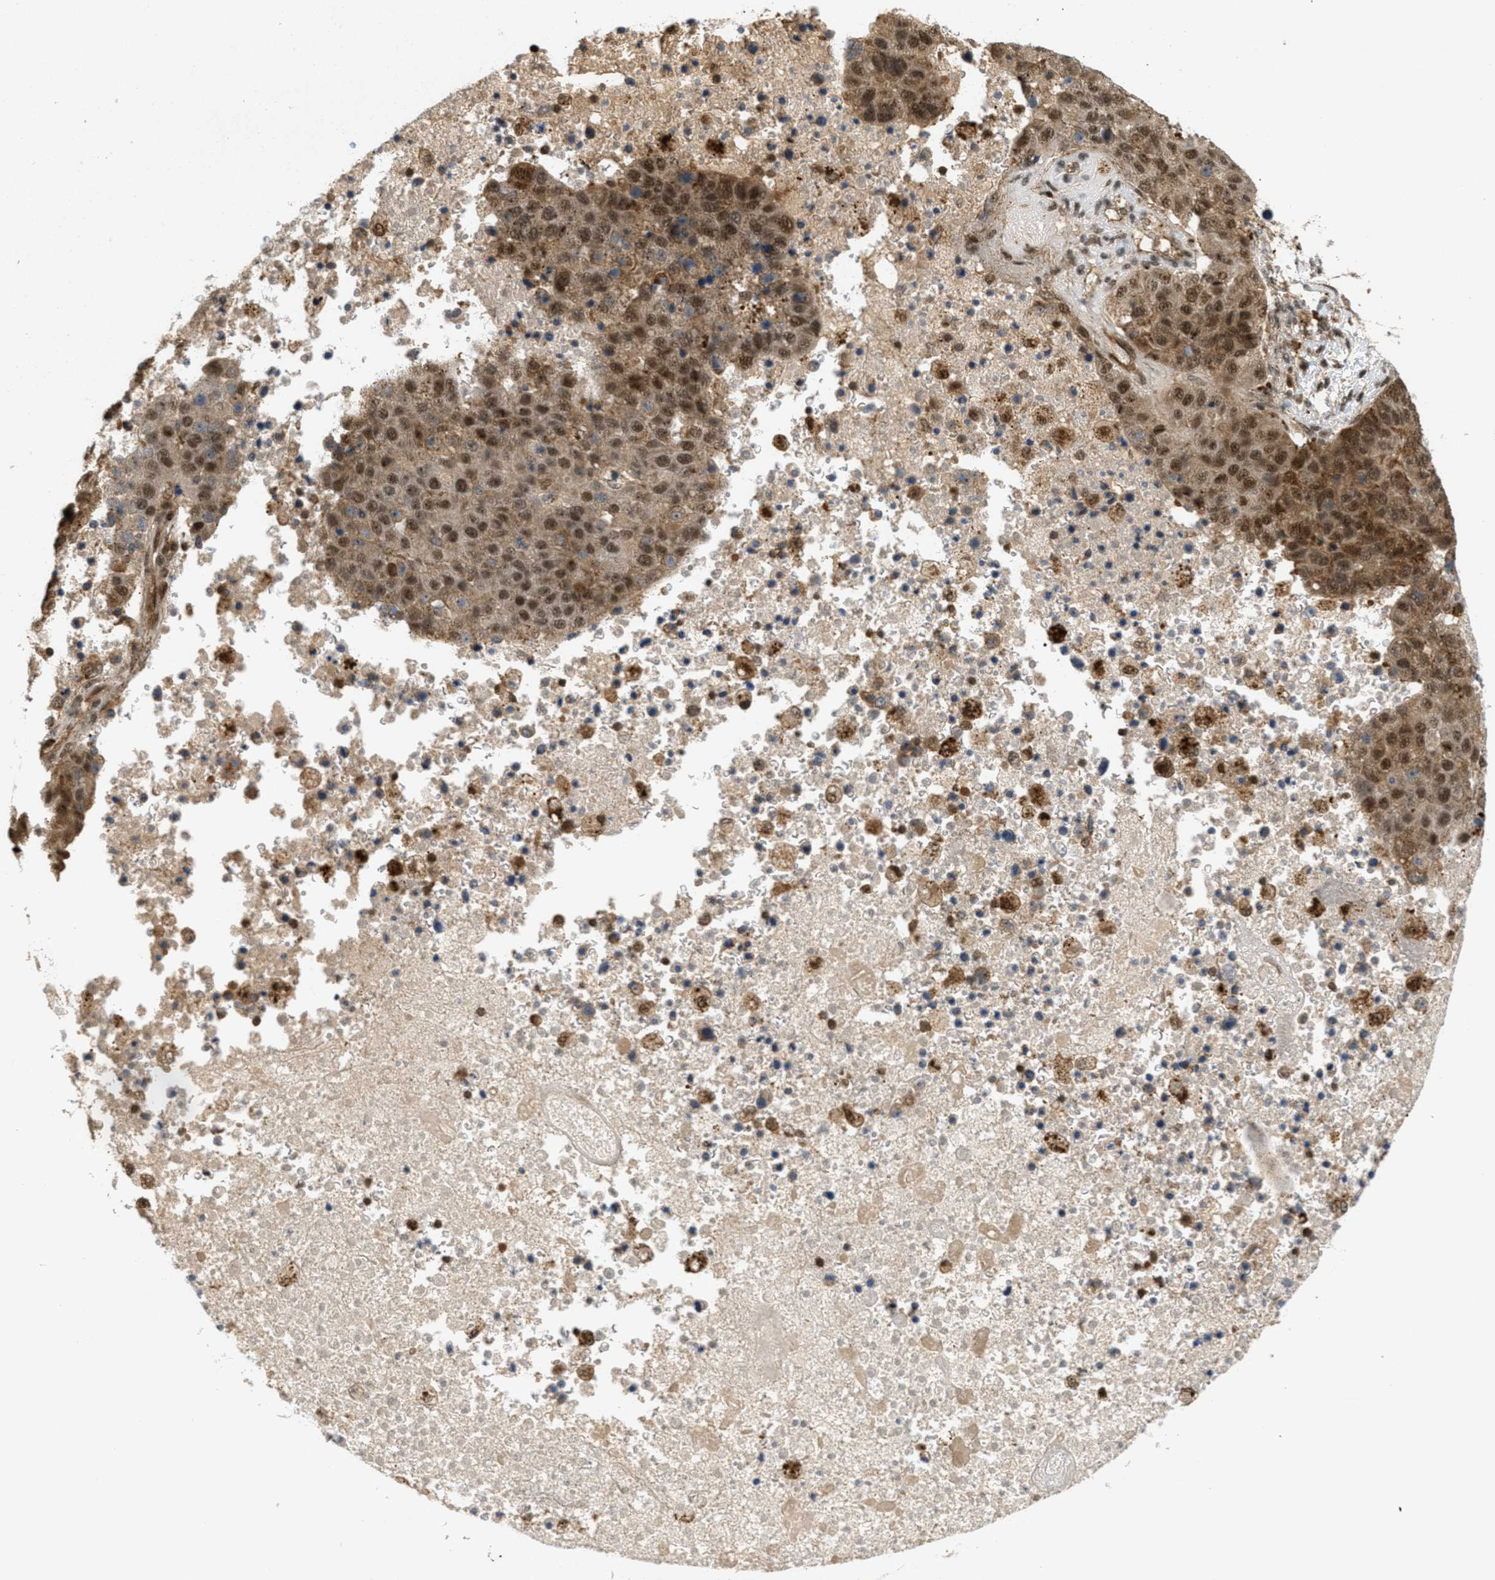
{"staining": {"intensity": "strong", "quantity": ">75%", "location": "cytoplasmic/membranous,nuclear"}, "tissue": "pancreatic cancer", "cell_type": "Tumor cells", "image_type": "cancer", "snomed": [{"axis": "morphology", "description": "Adenocarcinoma, NOS"}, {"axis": "topography", "description": "Pancreas"}], "caption": "Adenocarcinoma (pancreatic) stained with a protein marker demonstrates strong staining in tumor cells.", "gene": "TLK1", "patient": {"sex": "female", "age": 61}}